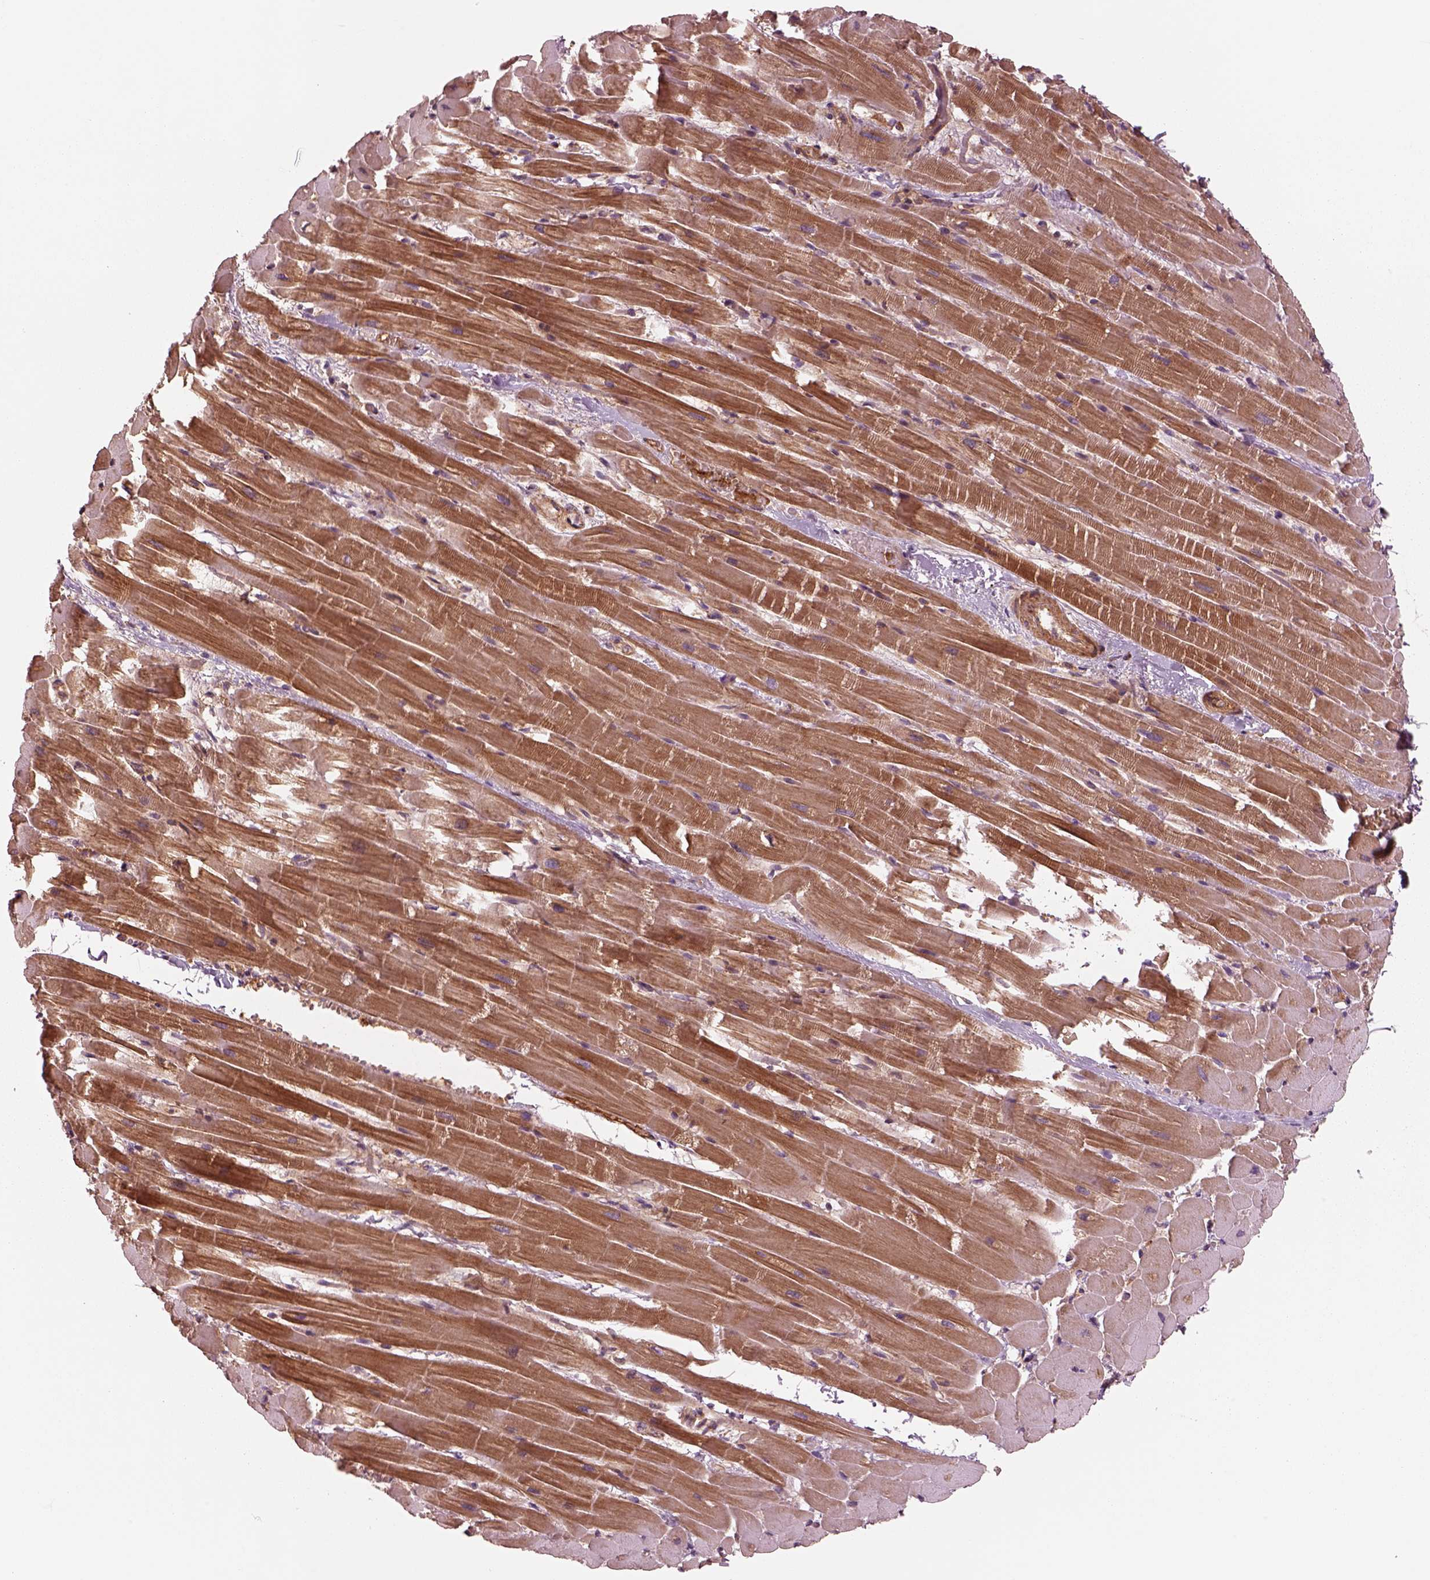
{"staining": {"intensity": "strong", "quantity": ">75%", "location": "cytoplasmic/membranous"}, "tissue": "heart muscle", "cell_type": "Cardiomyocytes", "image_type": "normal", "snomed": [{"axis": "morphology", "description": "Normal tissue, NOS"}, {"axis": "topography", "description": "Heart"}], "caption": "Immunohistochemical staining of benign heart muscle displays >75% levels of strong cytoplasmic/membranous protein positivity in approximately >75% of cardiomyocytes.", "gene": "ASCC2", "patient": {"sex": "male", "age": 37}}